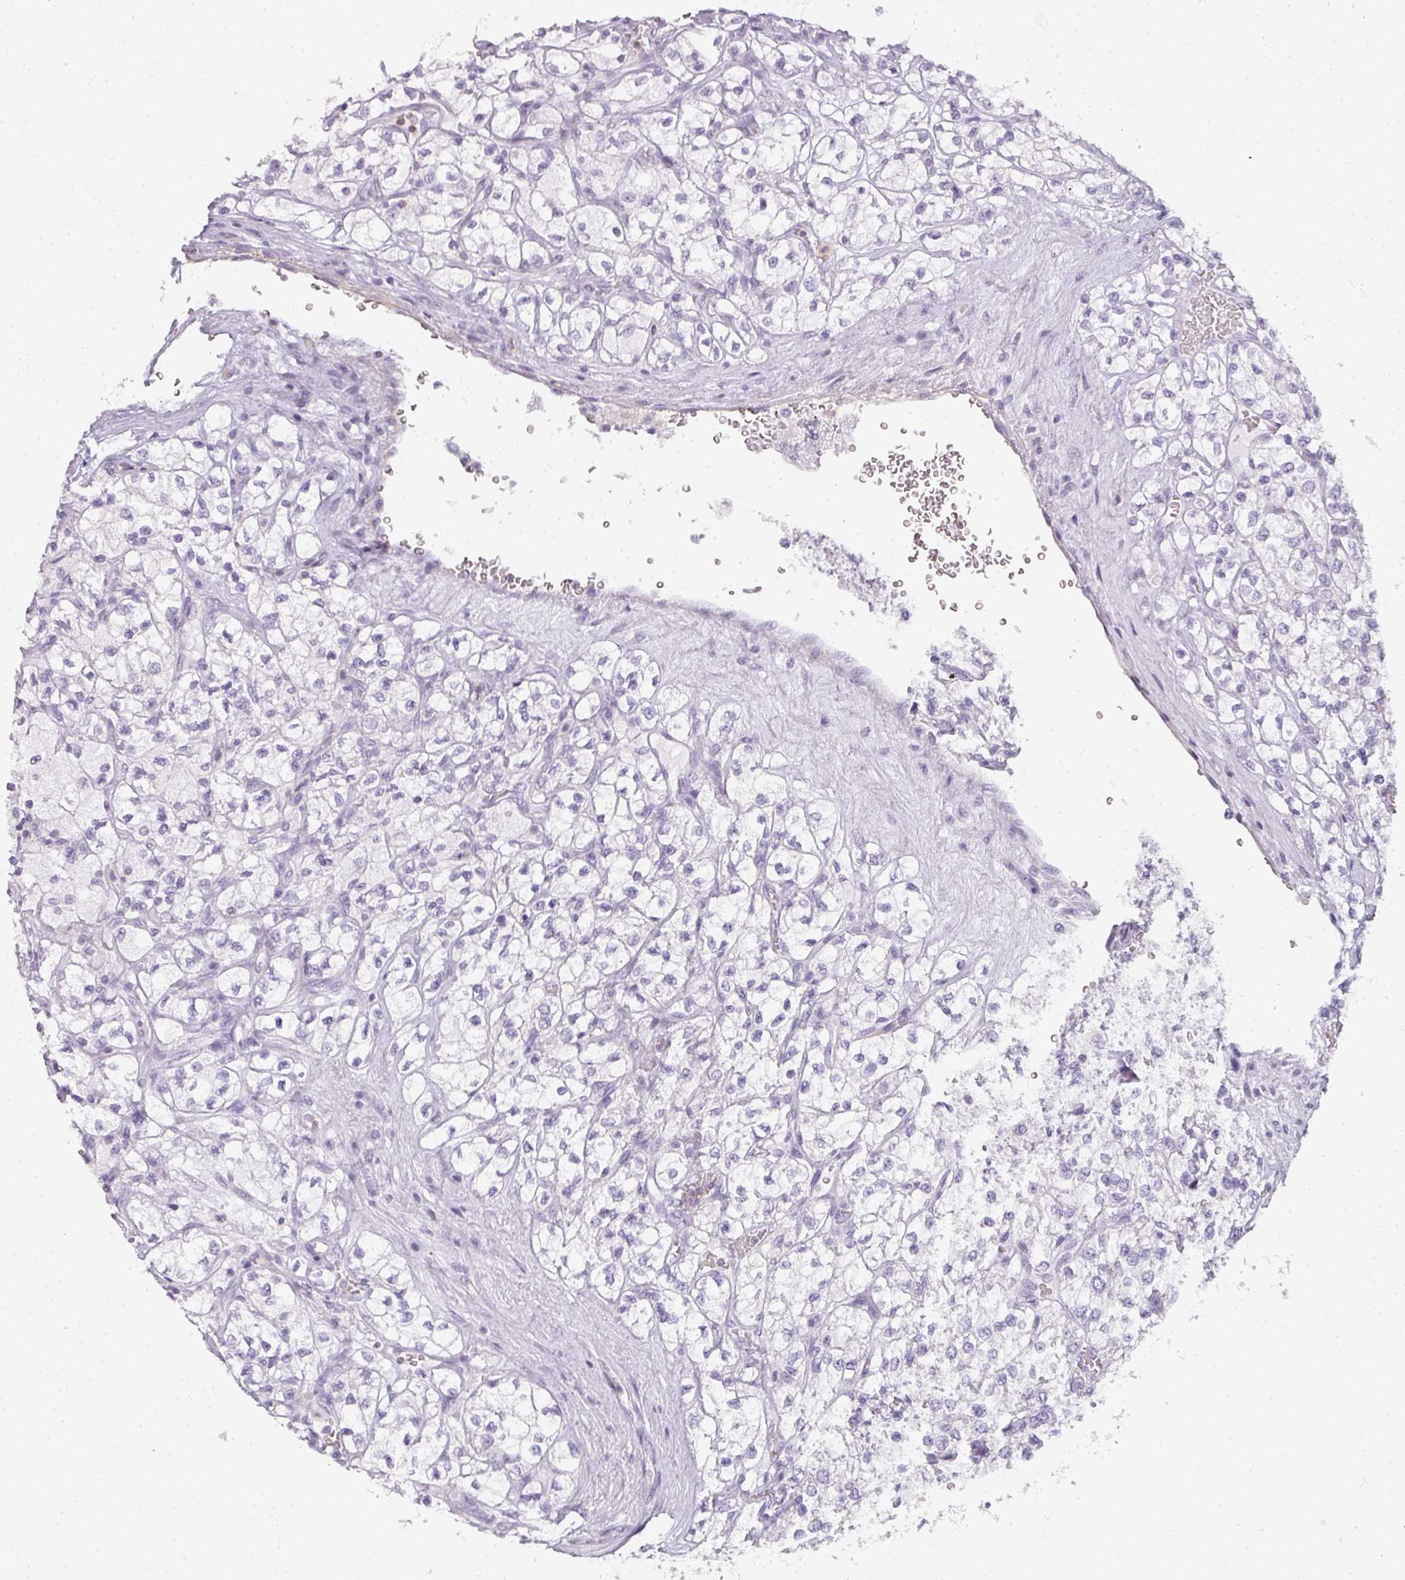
{"staining": {"intensity": "negative", "quantity": "none", "location": "none"}, "tissue": "renal cancer", "cell_type": "Tumor cells", "image_type": "cancer", "snomed": [{"axis": "morphology", "description": "Adenocarcinoma, NOS"}, {"axis": "topography", "description": "Kidney"}], "caption": "Immunohistochemical staining of human renal cancer reveals no significant positivity in tumor cells.", "gene": "TMEM42", "patient": {"sex": "male", "age": 80}}